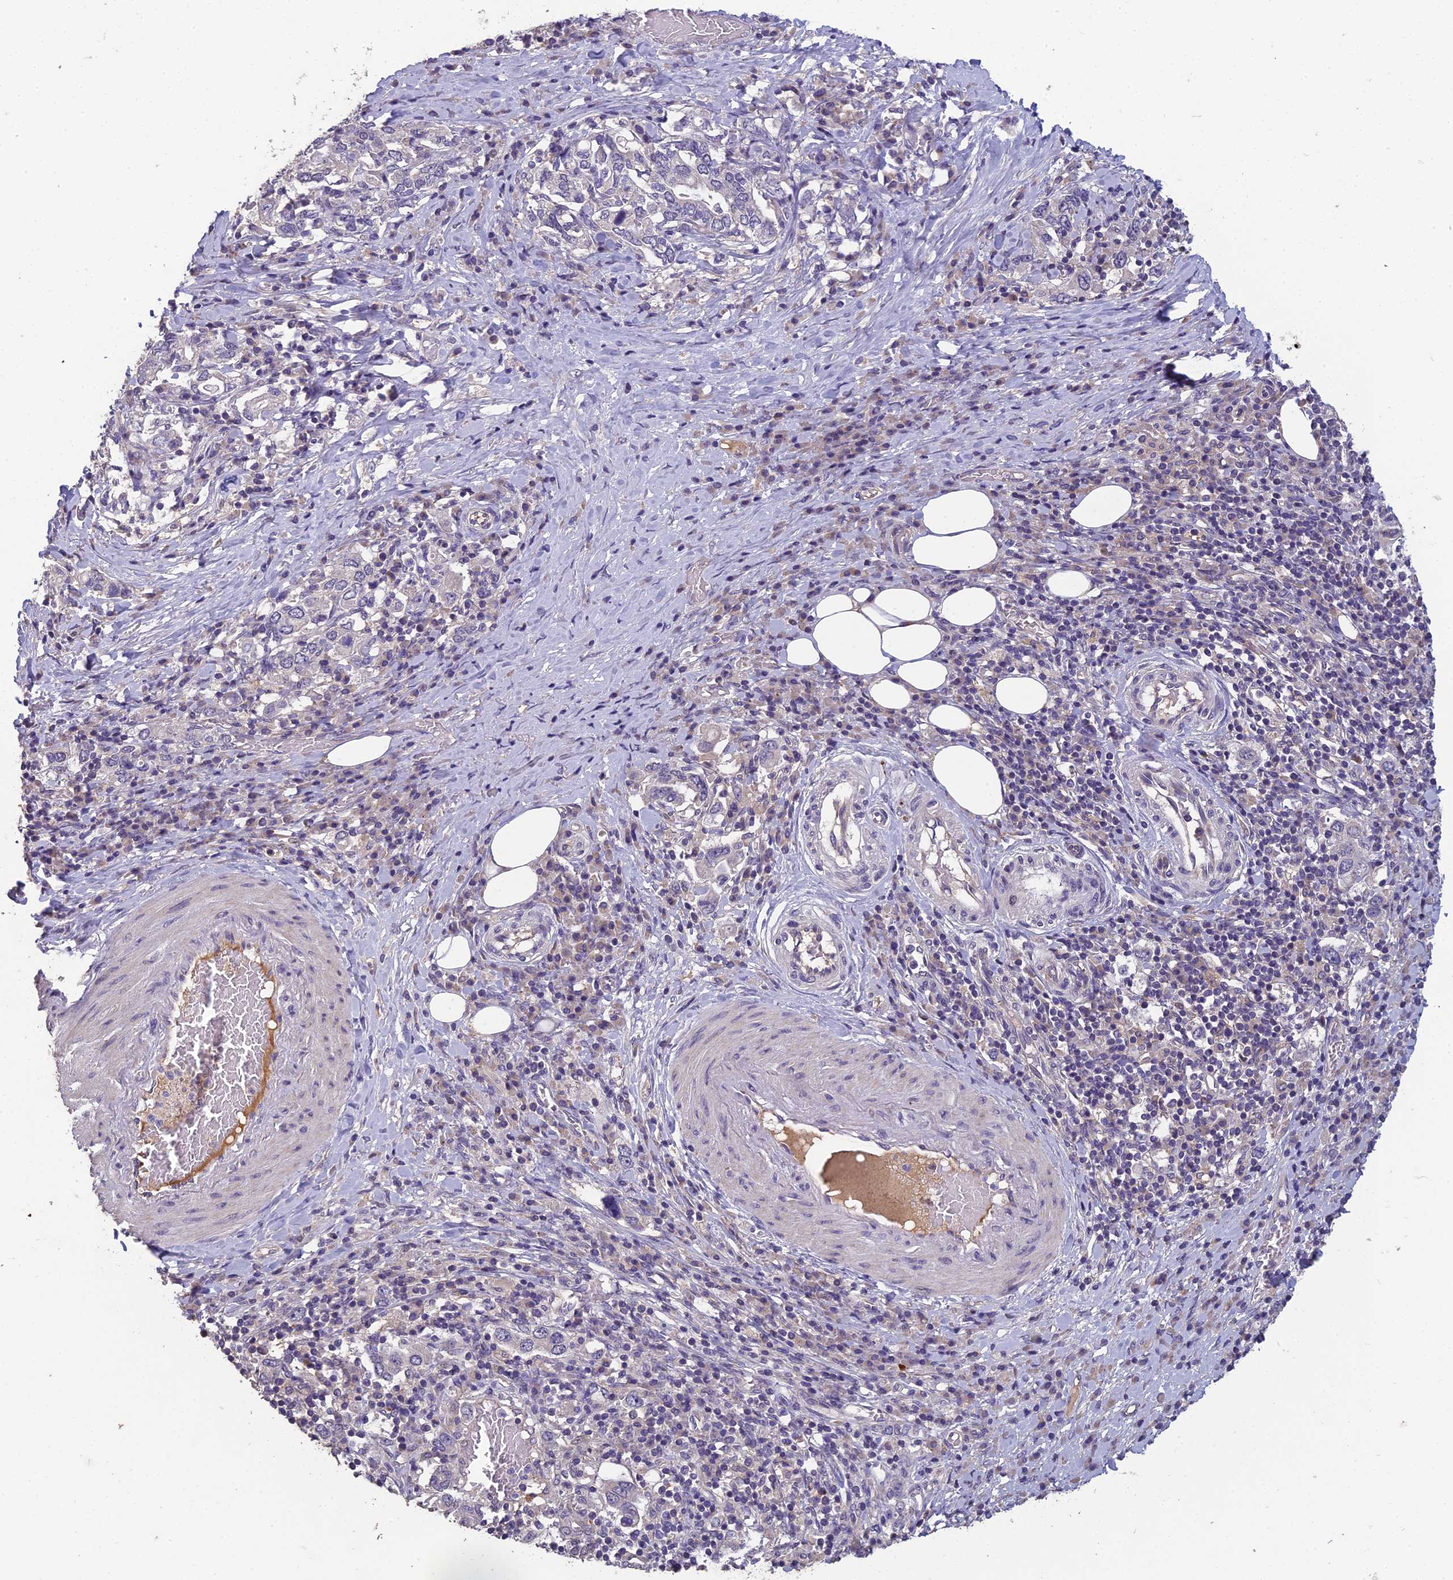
{"staining": {"intensity": "negative", "quantity": "none", "location": "none"}, "tissue": "stomach cancer", "cell_type": "Tumor cells", "image_type": "cancer", "snomed": [{"axis": "morphology", "description": "Adenocarcinoma, NOS"}, {"axis": "topography", "description": "Stomach, upper"}, {"axis": "topography", "description": "Stomach"}], "caption": "Tumor cells are negative for protein expression in human stomach cancer.", "gene": "CEACAM16", "patient": {"sex": "male", "age": 62}}